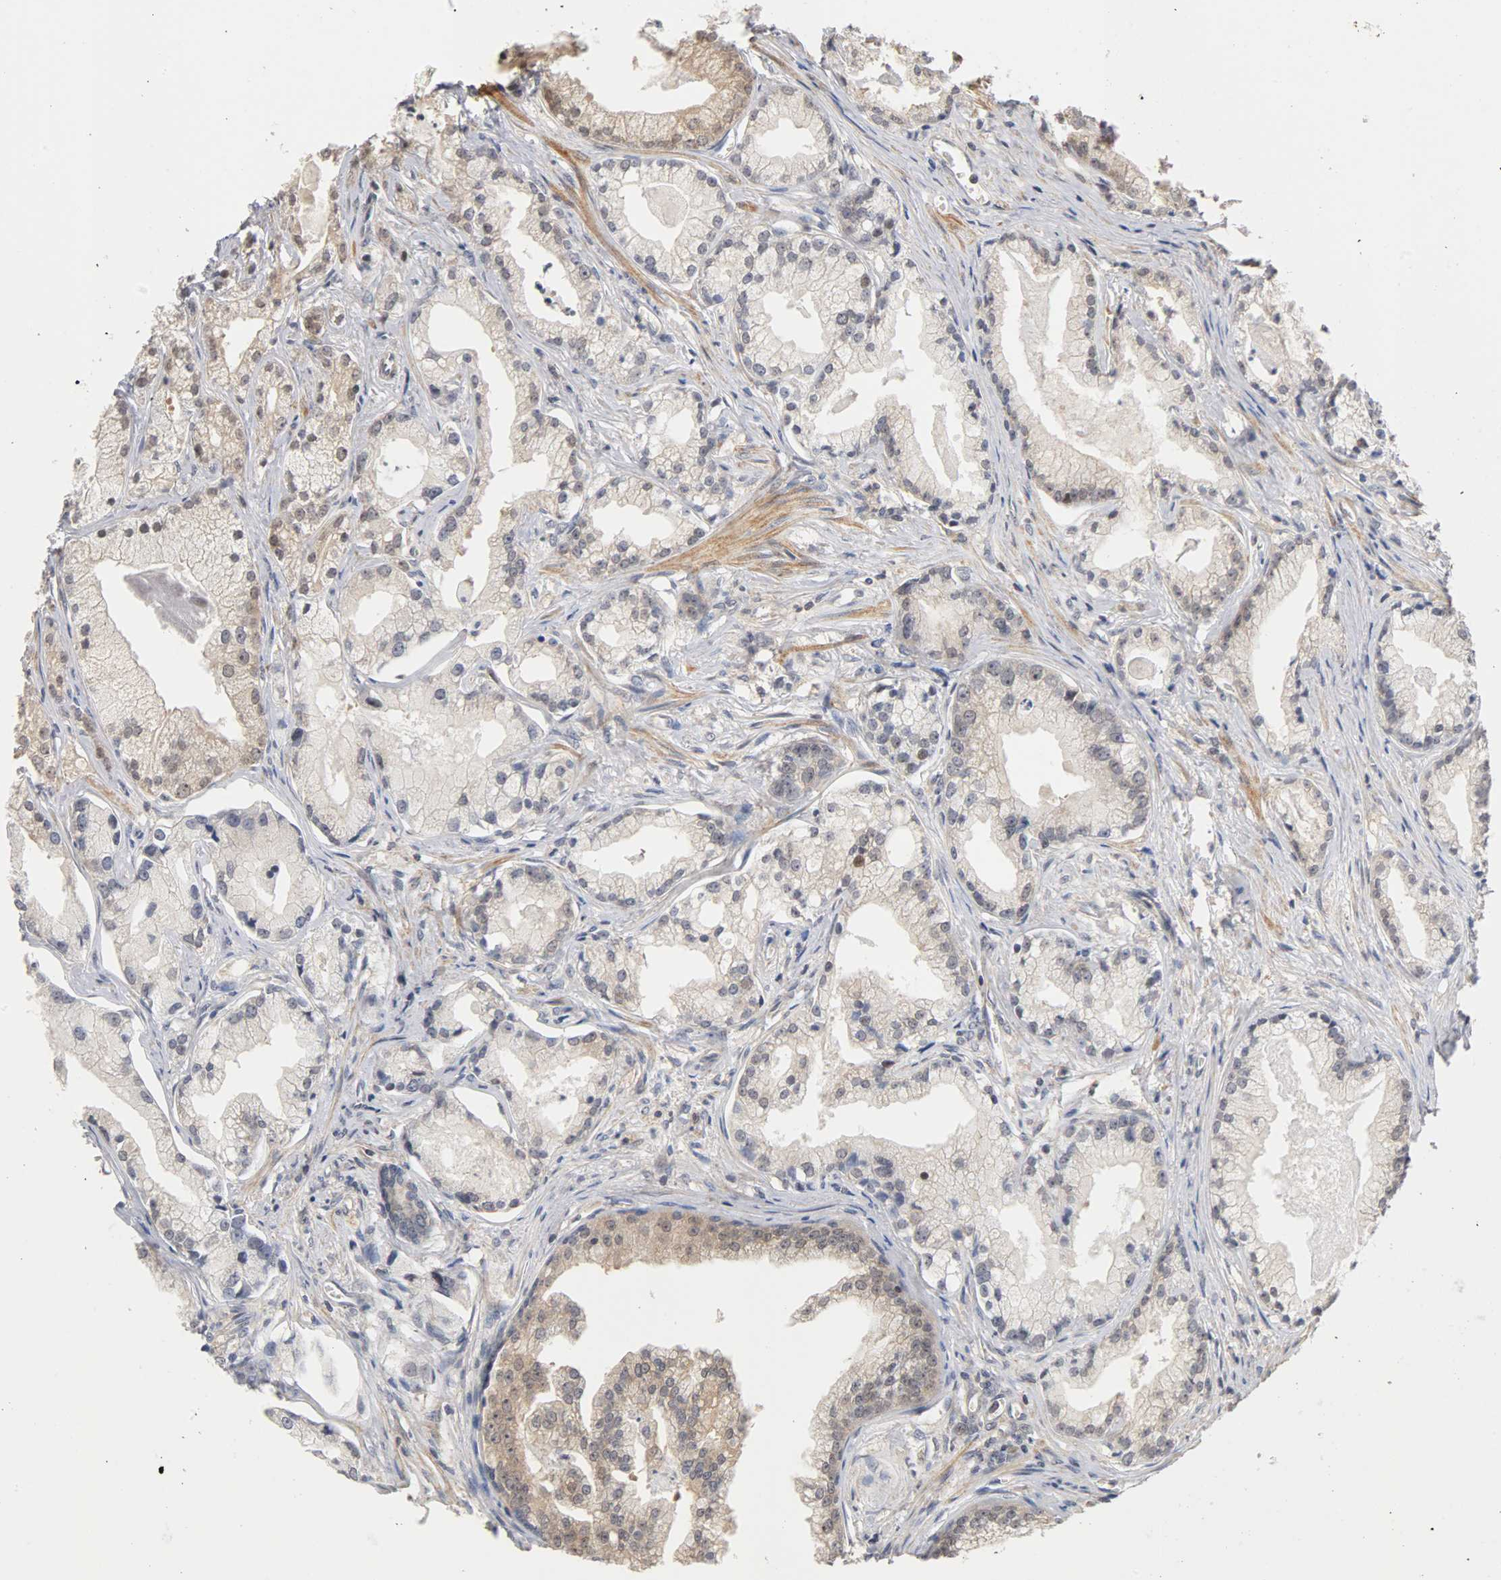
{"staining": {"intensity": "weak", "quantity": "25%-75%", "location": "cytoplasmic/membranous,nuclear"}, "tissue": "prostate cancer", "cell_type": "Tumor cells", "image_type": "cancer", "snomed": [{"axis": "morphology", "description": "Adenocarcinoma, Low grade"}, {"axis": "topography", "description": "Prostate"}], "caption": "Prostate cancer (adenocarcinoma (low-grade)) stained with a protein marker reveals weak staining in tumor cells.", "gene": "UBE2M", "patient": {"sex": "male", "age": 59}}